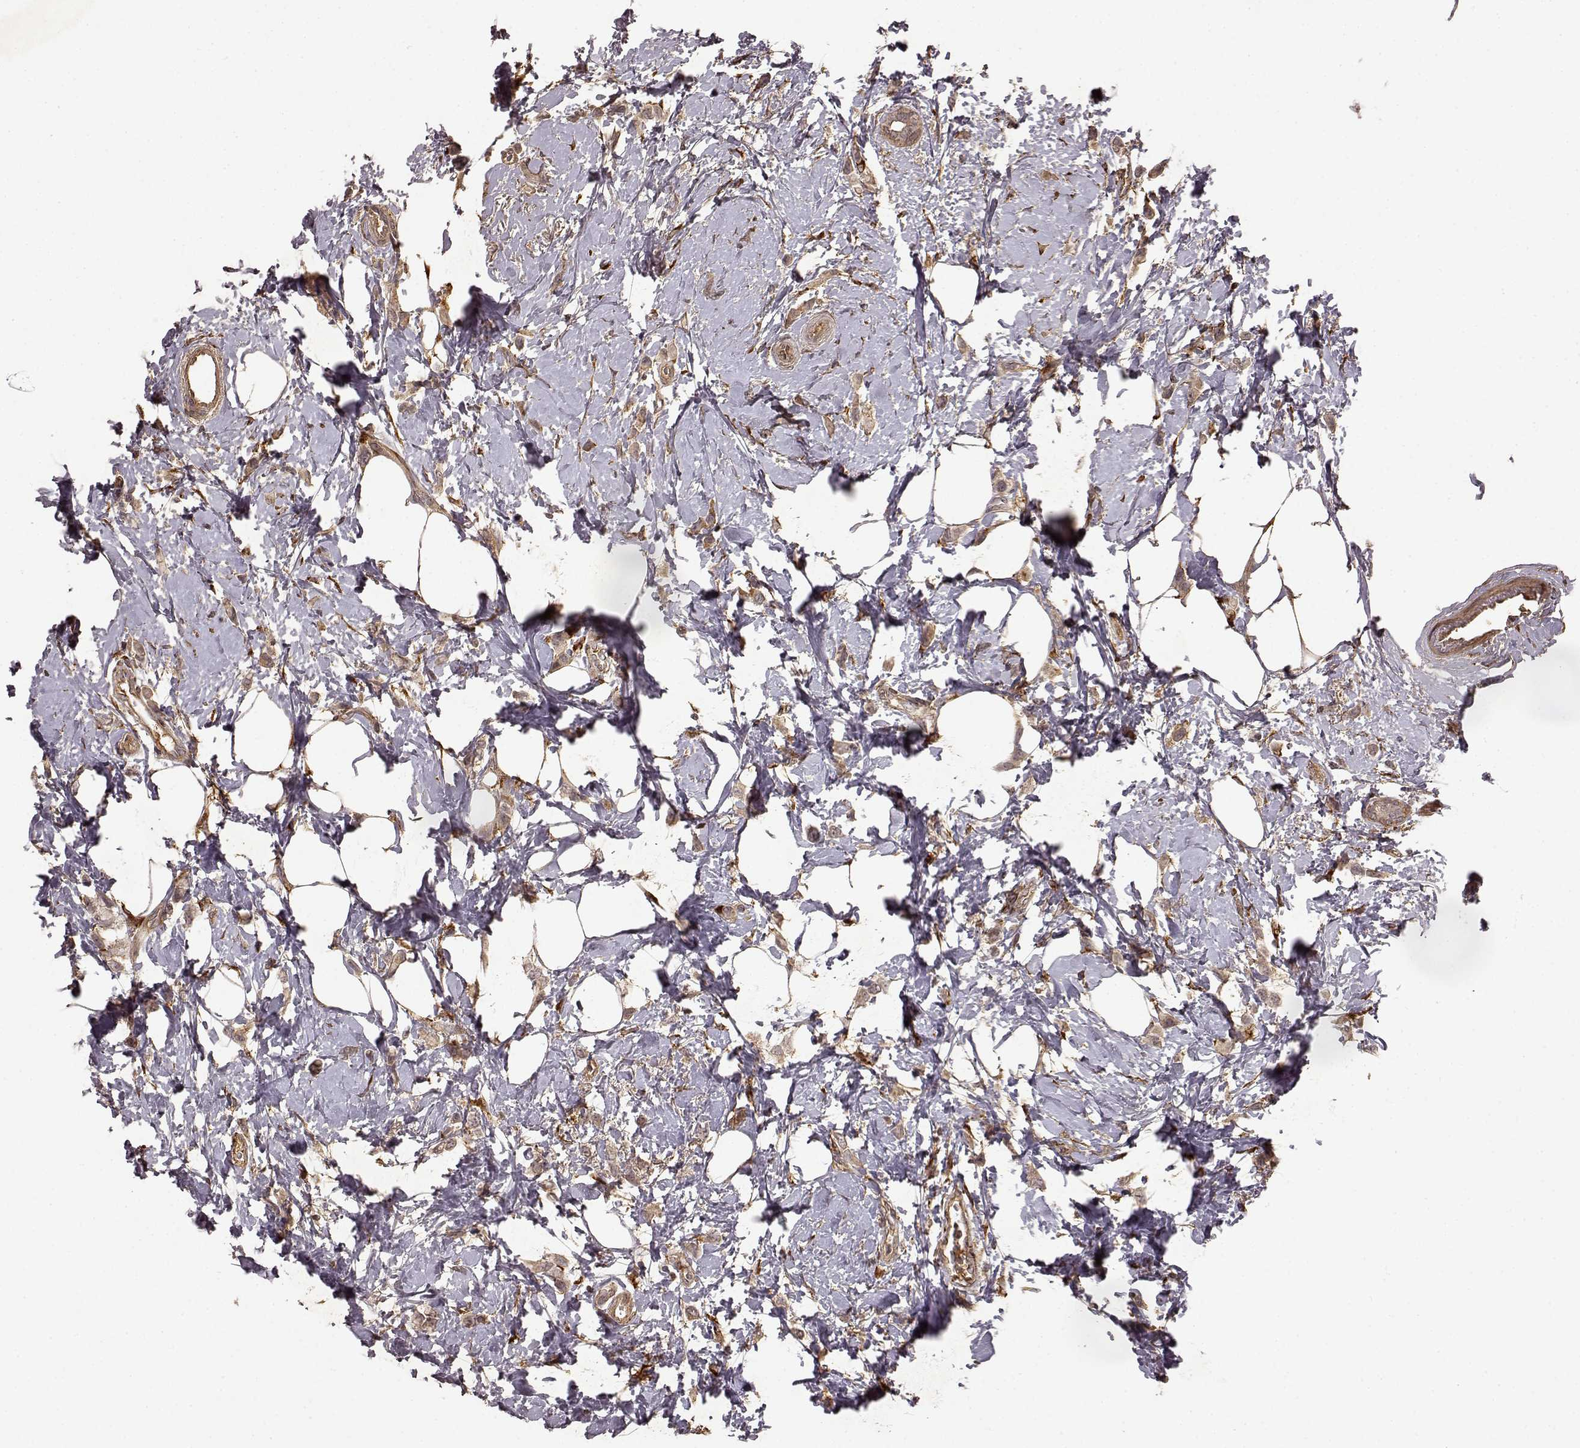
{"staining": {"intensity": "moderate", "quantity": "25%-75%", "location": "cytoplasmic/membranous"}, "tissue": "breast cancer", "cell_type": "Tumor cells", "image_type": "cancer", "snomed": [{"axis": "morphology", "description": "Lobular carcinoma"}, {"axis": "topography", "description": "Breast"}], "caption": "A brown stain shows moderate cytoplasmic/membranous staining of a protein in lobular carcinoma (breast) tumor cells. The staining was performed using DAB to visualize the protein expression in brown, while the nuclei were stained in blue with hematoxylin (Magnification: 20x).", "gene": "FSTL1", "patient": {"sex": "female", "age": 66}}